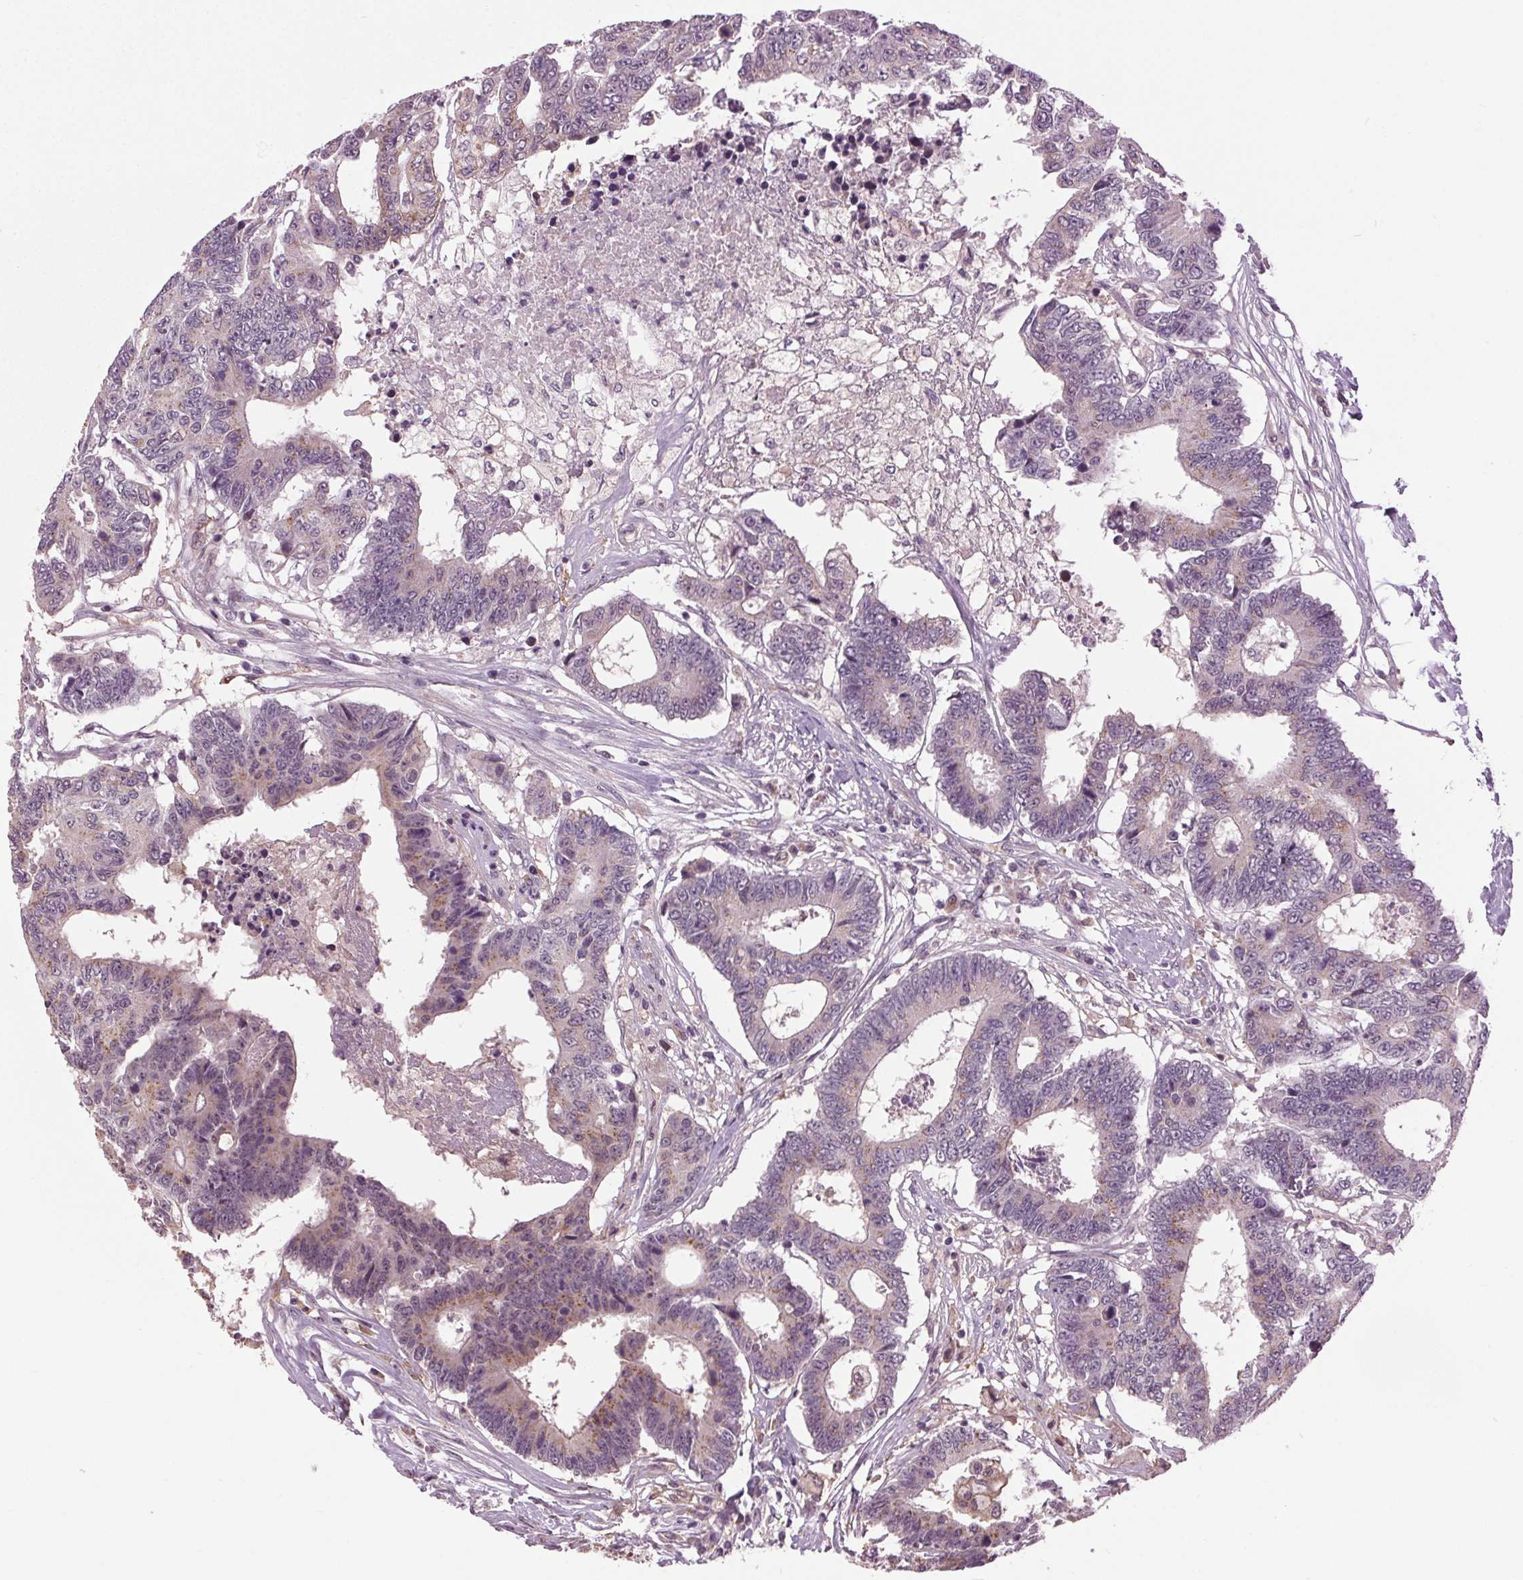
{"staining": {"intensity": "weak", "quantity": "<25%", "location": "cytoplasmic/membranous"}, "tissue": "colorectal cancer", "cell_type": "Tumor cells", "image_type": "cancer", "snomed": [{"axis": "morphology", "description": "Adenocarcinoma, NOS"}, {"axis": "topography", "description": "Colon"}], "caption": "Immunohistochemical staining of human colorectal adenocarcinoma demonstrates no significant staining in tumor cells.", "gene": "BSDC1", "patient": {"sex": "female", "age": 48}}